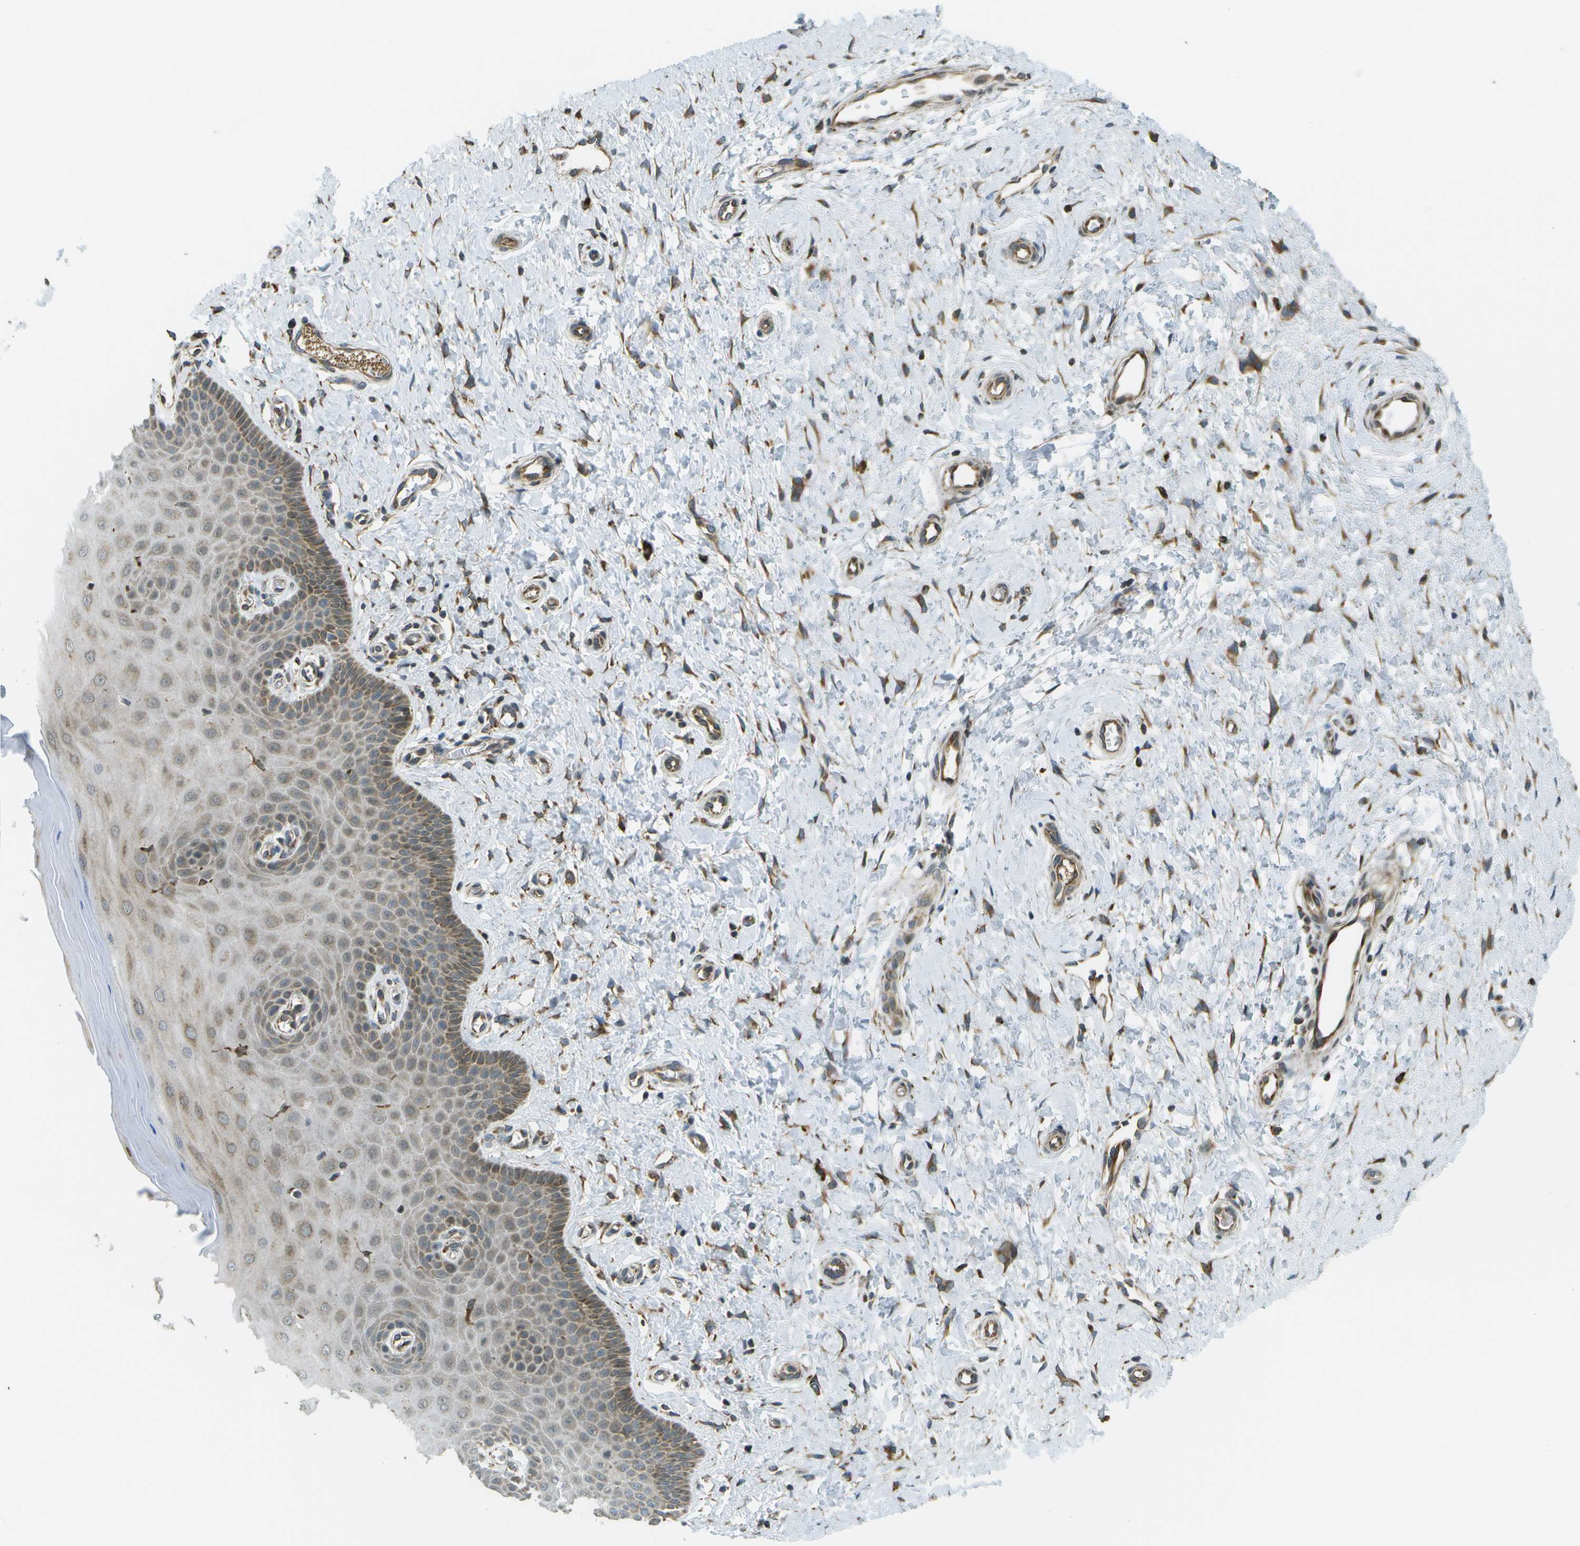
{"staining": {"intensity": "moderate", "quantity": ">75%", "location": "cytoplasmic/membranous"}, "tissue": "cervix", "cell_type": "Glandular cells", "image_type": "normal", "snomed": [{"axis": "morphology", "description": "Normal tissue, NOS"}, {"axis": "topography", "description": "Cervix"}], "caption": "Protein expression analysis of normal human cervix reveals moderate cytoplasmic/membranous expression in about >75% of glandular cells.", "gene": "USP30", "patient": {"sex": "female", "age": 55}}